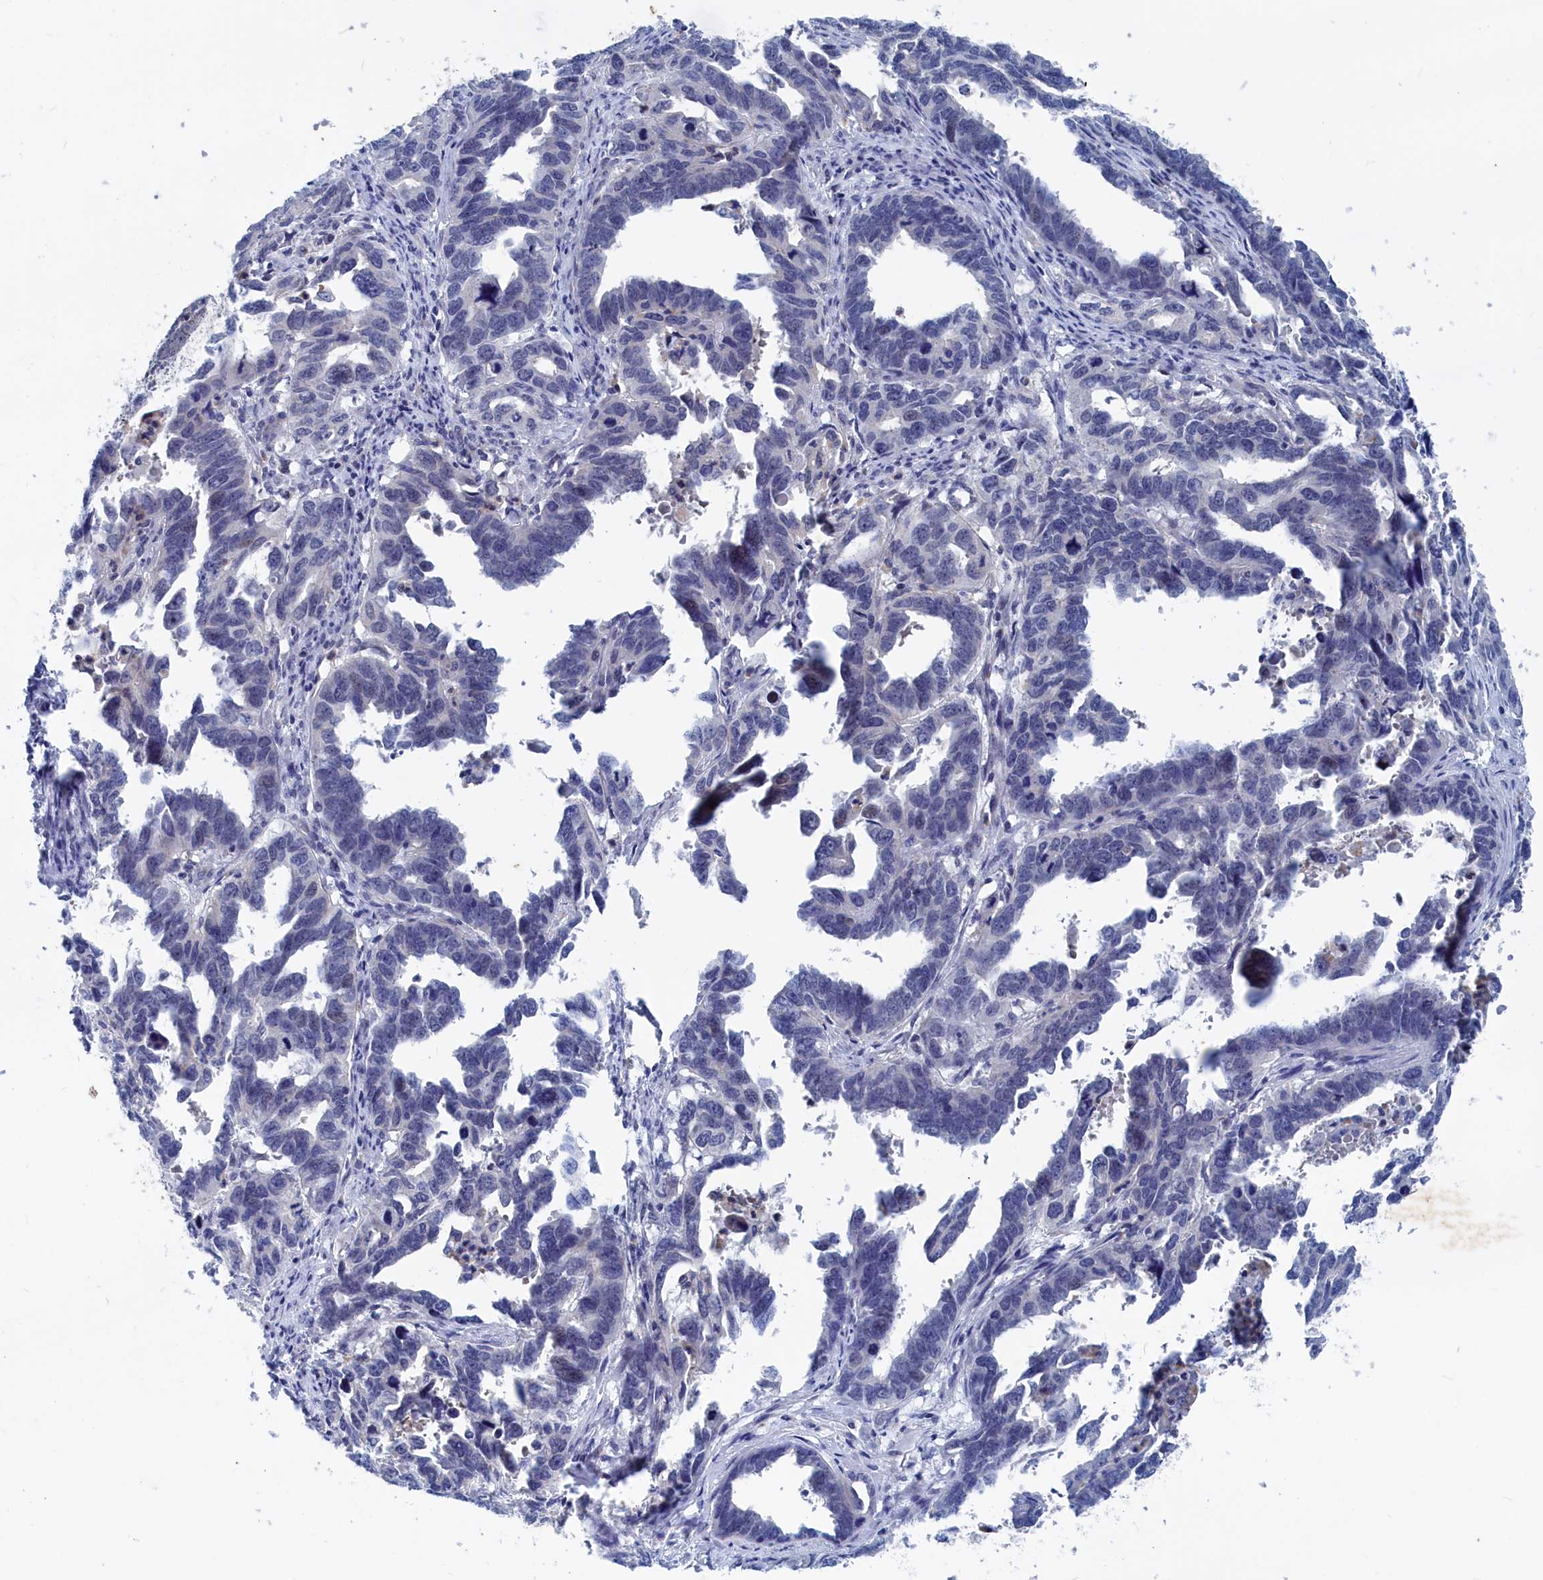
{"staining": {"intensity": "negative", "quantity": "none", "location": "none"}, "tissue": "endometrial cancer", "cell_type": "Tumor cells", "image_type": "cancer", "snomed": [{"axis": "morphology", "description": "Adenocarcinoma, NOS"}, {"axis": "topography", "description": "Endometrium"}], "caption": "Tumor cells are negative for protein expression in human endometrial cancer.", "gene": "MARCHF3", "patient": {"sex": "female", "age": 65}}